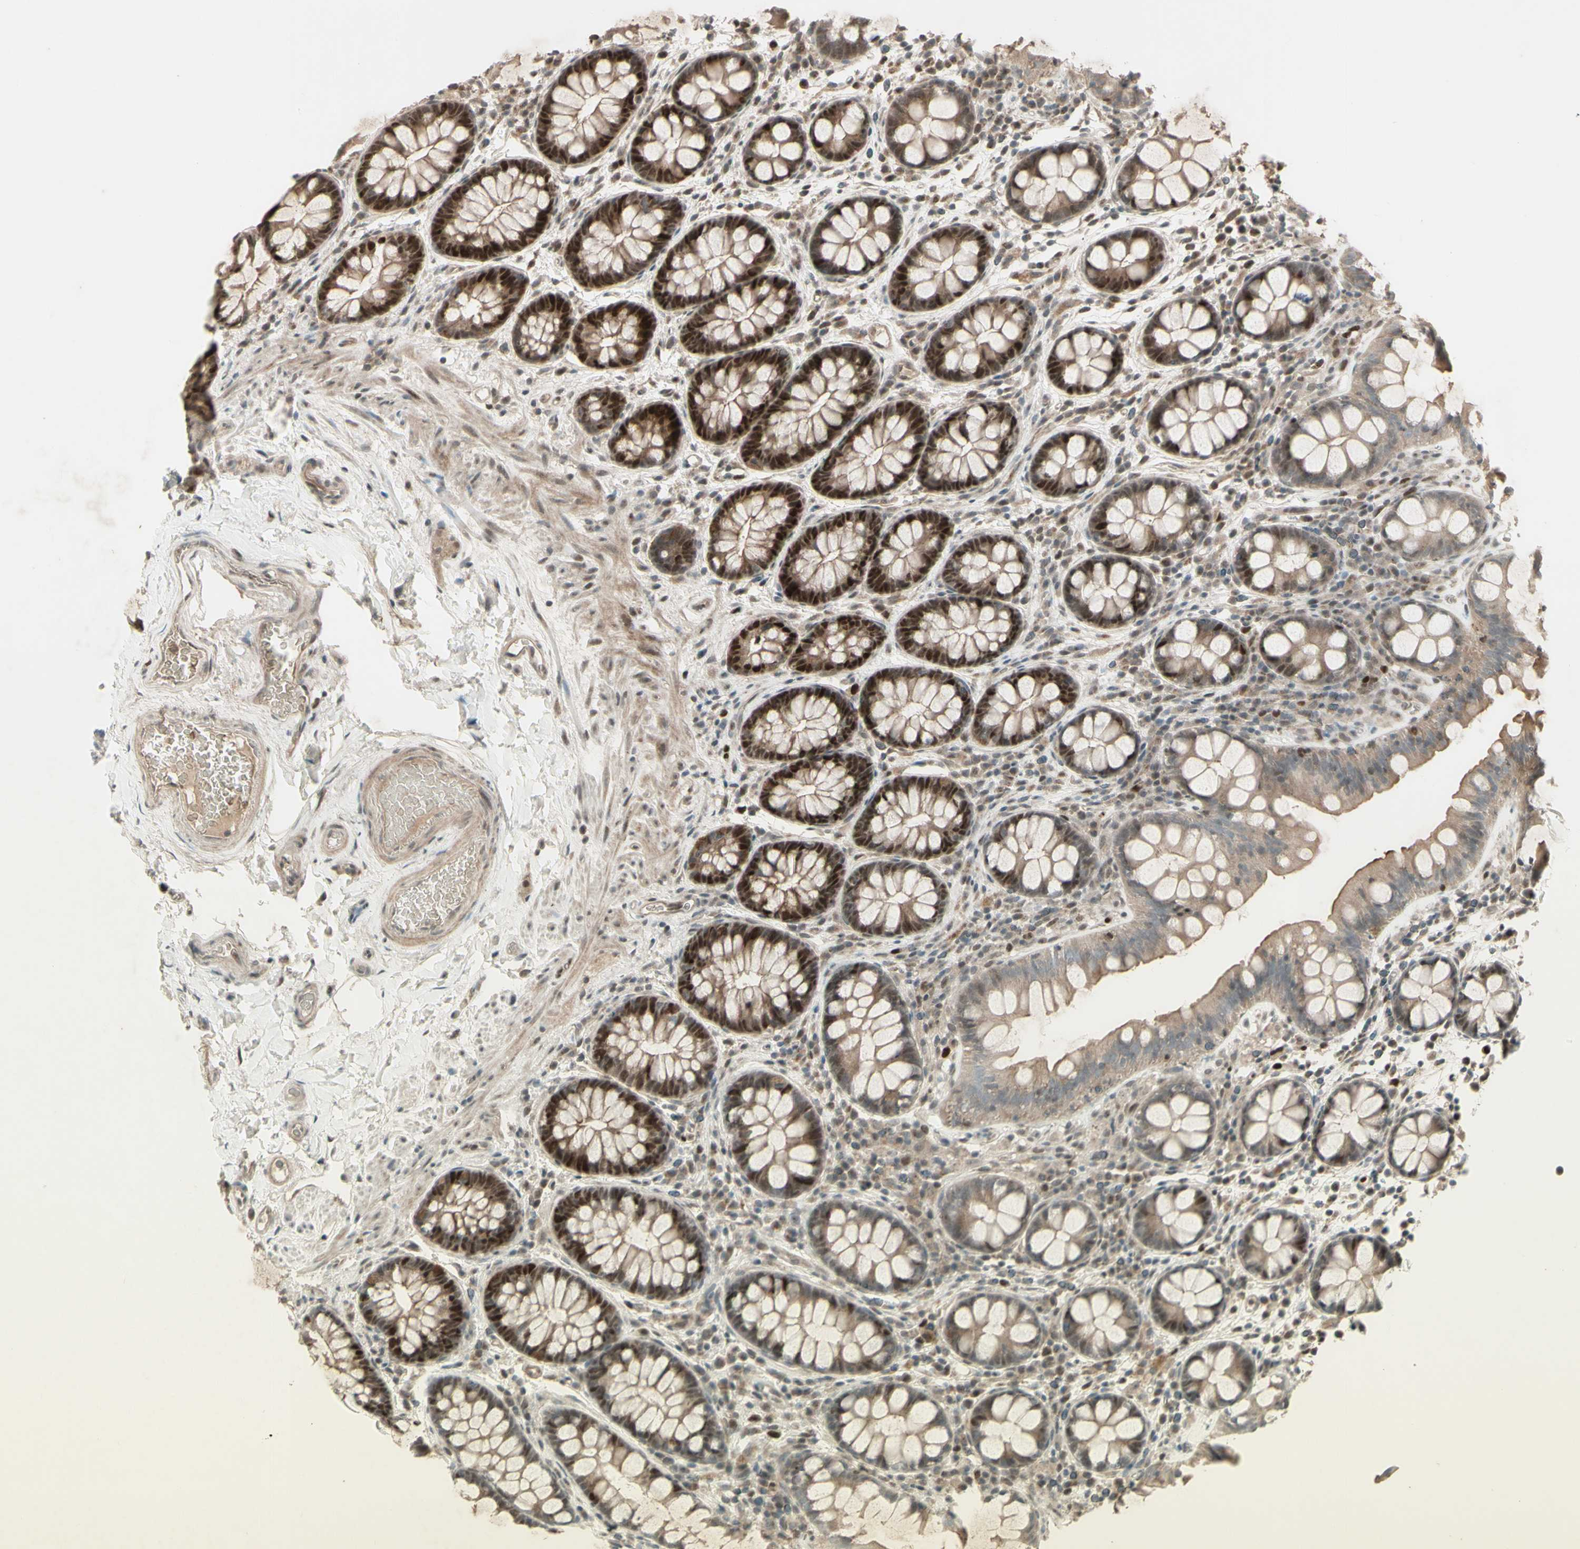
{"staining": {"intensity": "moderate", "quantity": ">75%", "location": "cytoplasmic/membranous"}, "tissue": "colon", "cell_type": "Endothelial cells", "image_type": "normal", "snomed": [{"axis": "morphology", "description": "Normal tissue, NOS"}, {"axis": "topography", "description": "Colon"}], "caption": "Endothelial cells reveal medium levels of moderate cytoplasmic/membranous positivity in approximately >75% of cells in normal colon. (DAB IHC with brightfield microscopy, high magnification).", "gene": "MSH6", "patient": {"sex": "female", "age": 80}}